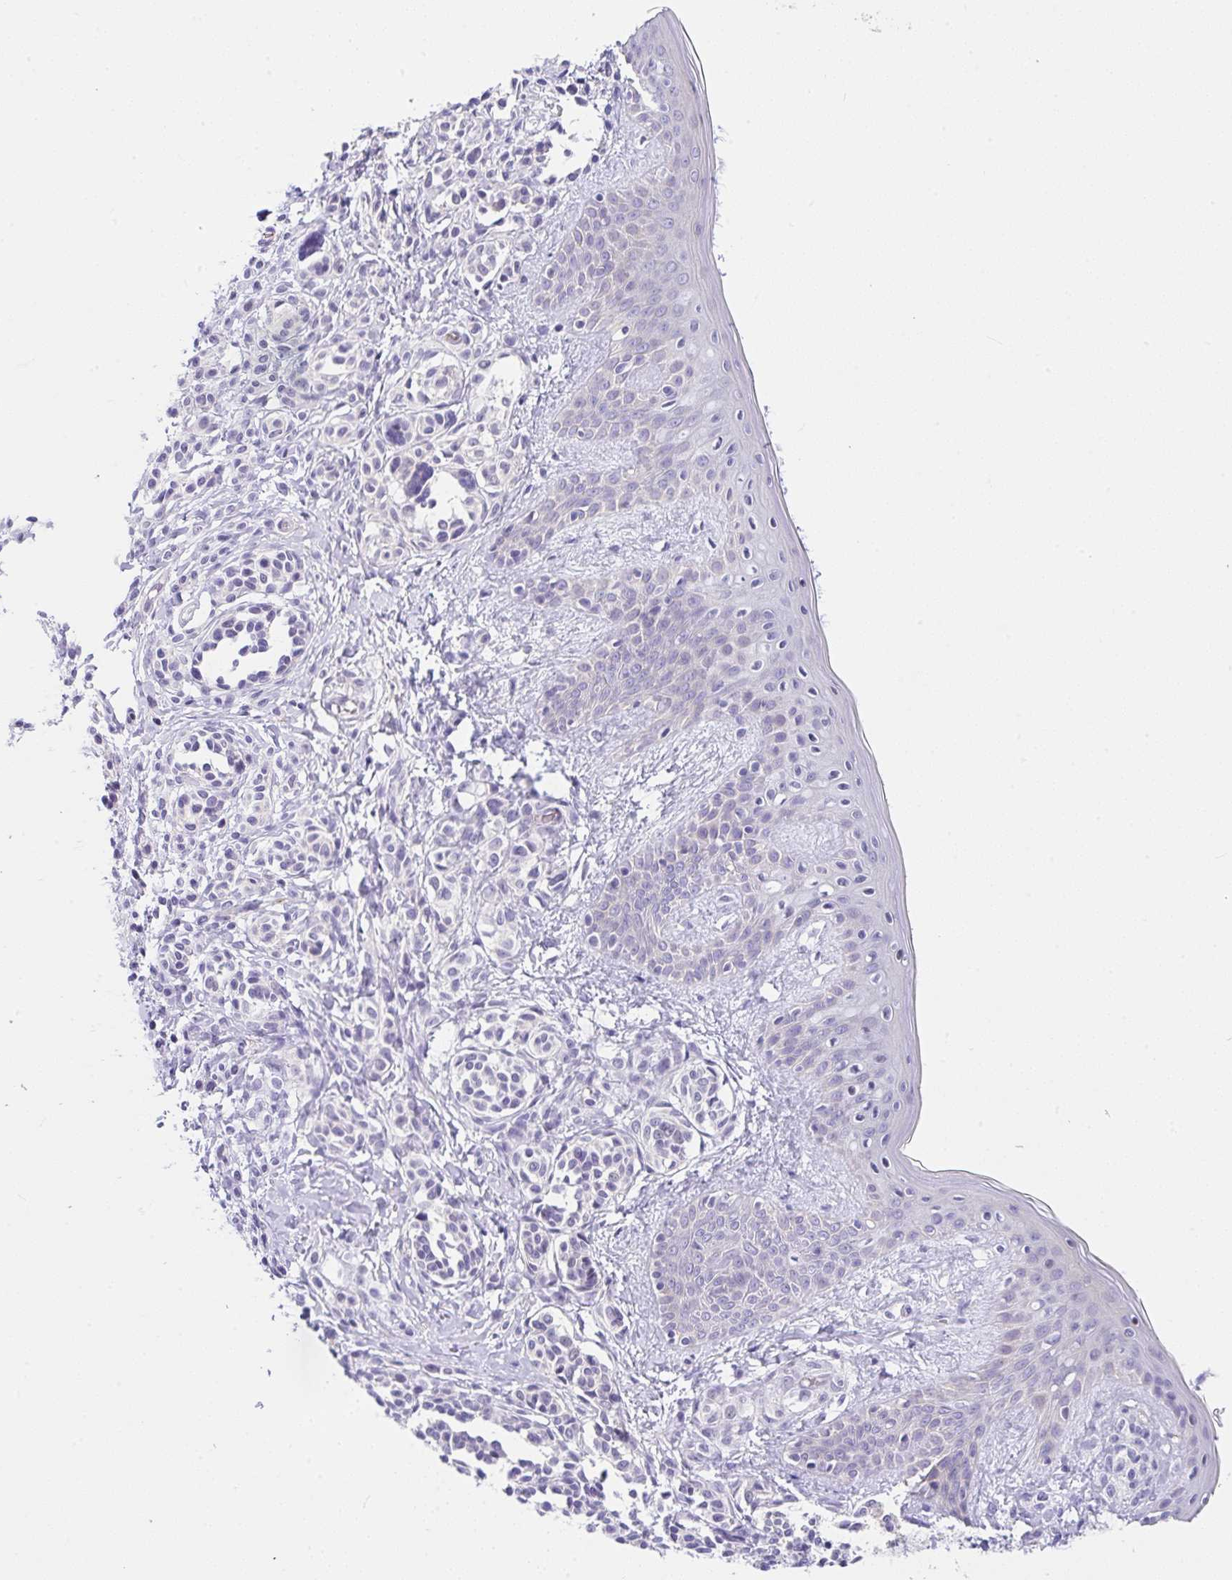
{"staining": {"intensity": "negative", "quantity": "none", "location": "none"}, "tissue": "skin", "cell_type": "Fibroblasts", "image_type": "normal", "snomed": [{"axis": "morphology", "description": "Normal tissue, NOS"}, {"axis": "topography", "description": "Skin"}], "caption": "A high-resolution image shows IHC staining of unremarkable skin, which shows no significant expression in fibroblasts.", "gene": "CGNL1", "patient": {"sex": "male", "age": 16}}